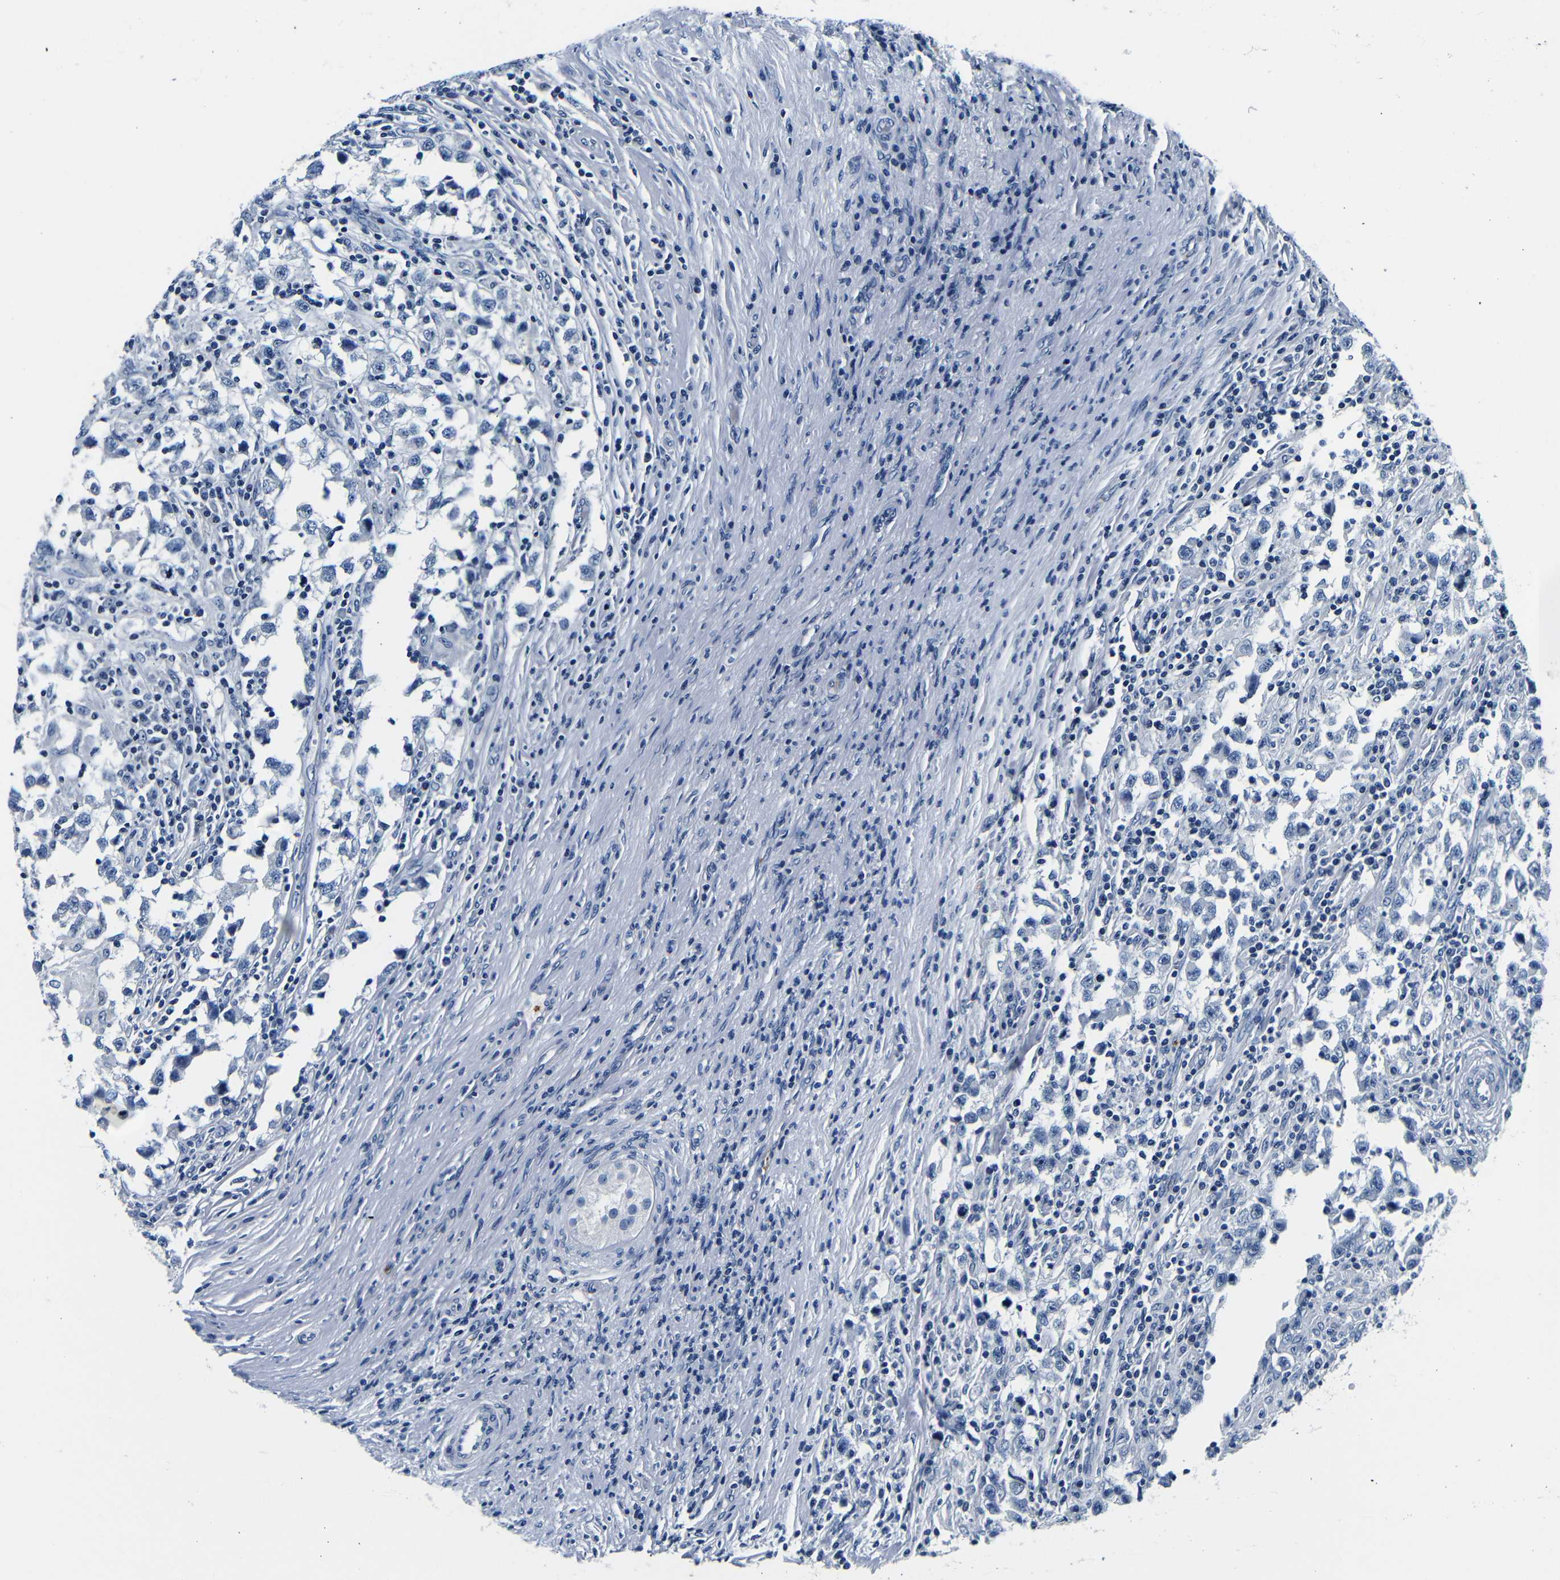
{"staining": {"intensity": "negative", "quantity": "none", "location": "none"}, "tissue": "testis cancer", "cell_type": "Tumor cells", "image_type": "cancer", "snomed": [{"axis": "morphology", "description": "Carcinoma, Embryonal, NOS"}, {"axis": "topography", "description": "Testis"}], "caption": "A high-resolution micrograph shows immunohistochemistry (IHC) staining of testis embryonal carcinoma, which shows no significant positivity in tumor cells.", "gene": "GP1BA", "patient": {"sex": "male", "age": 21}}